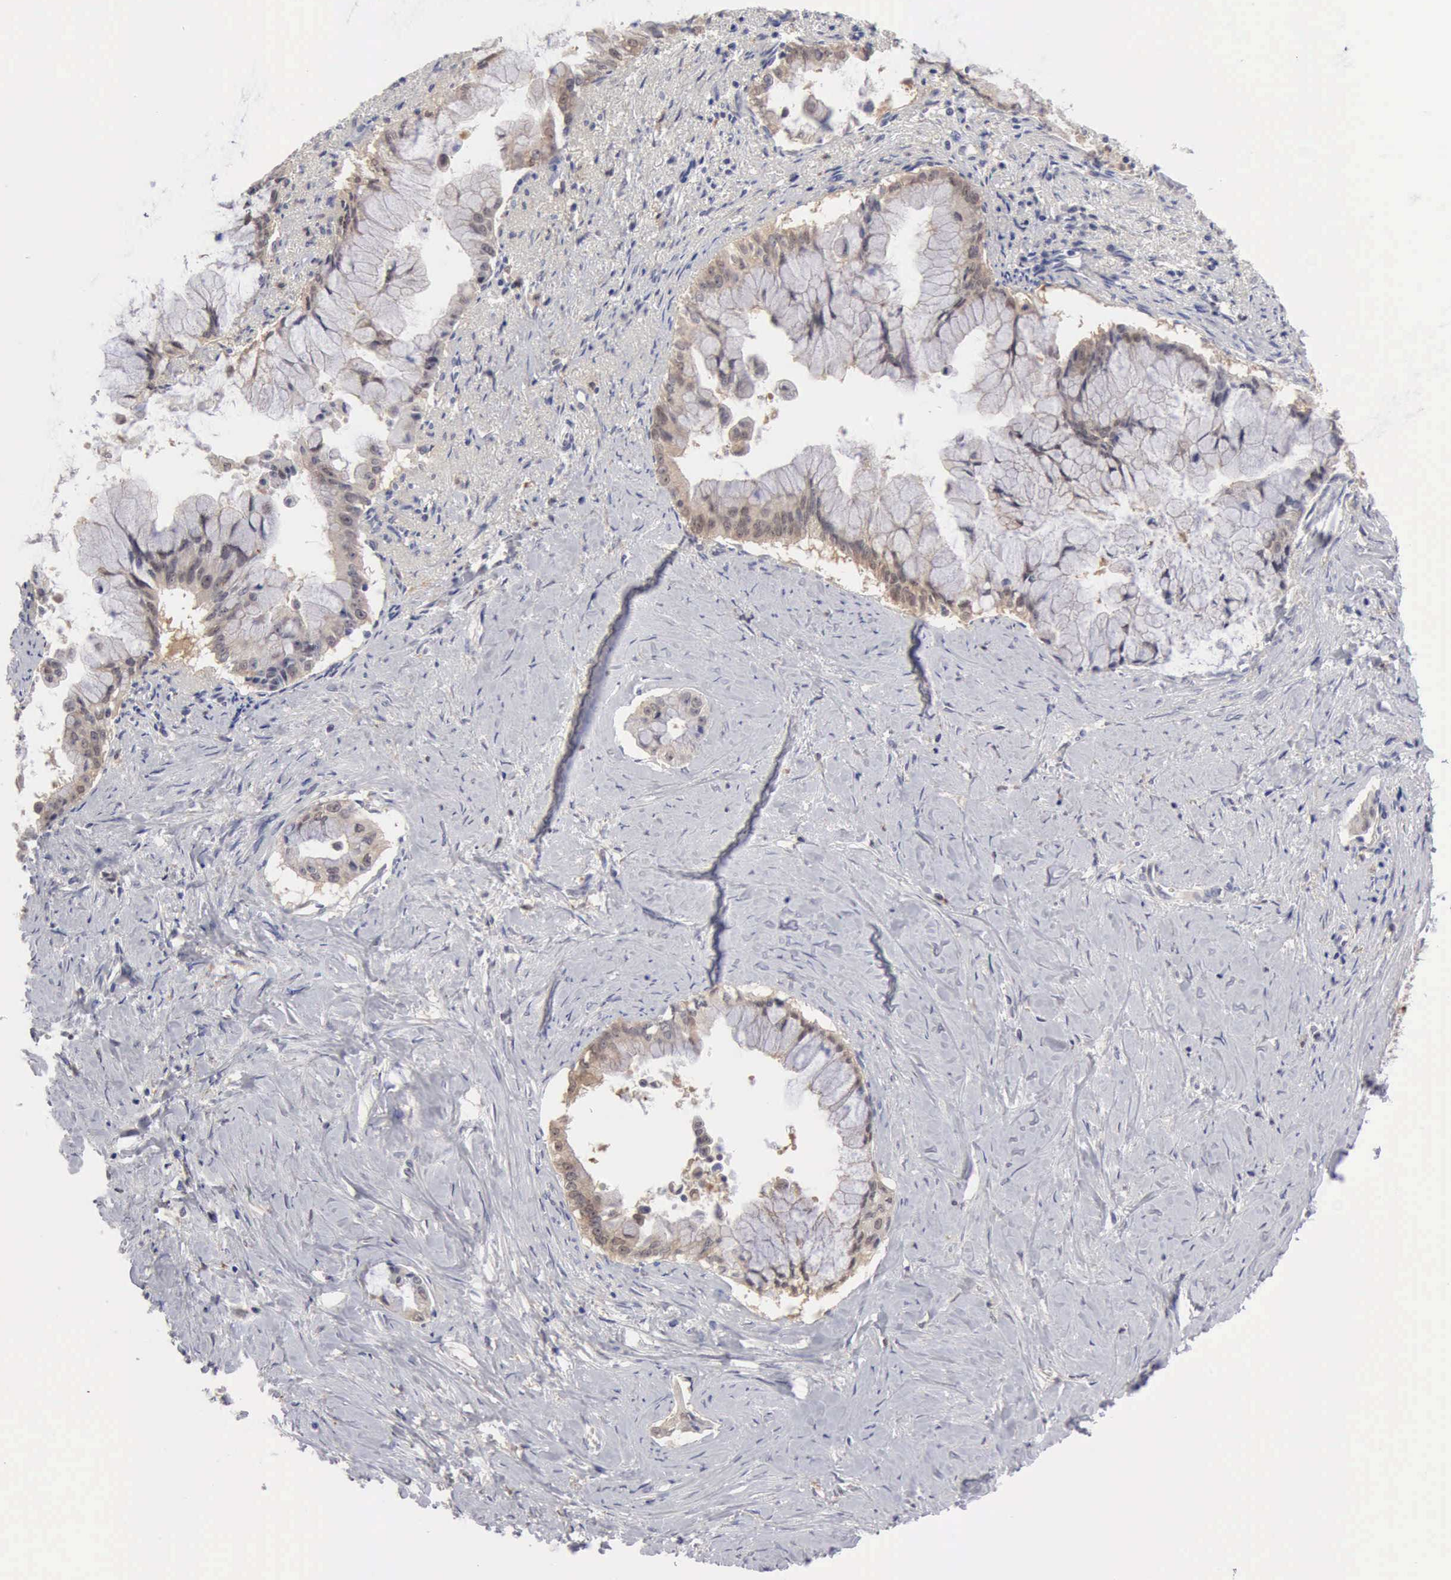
{"staining": {"intensity": "weak", "quantity": ">75%", "location": "cytoplasmic/membranous"}, "tissue": "pancreatic cancer", "cell_type": "Tumor cells", "image_type": "cancer", "snomed": [{"axis": "morphology", "description": "Adenocarcinoma, NOS"}, {"axis": "topography", "description": "Pancreas"}], "caption": "Adenocarcinoma (pancreatic) tissue exhibits weak cytoplasmic/membranous positivity in approximately >75% of tumor cells, visualized by immunohistochemistry. Using DAB (3,3'-diaminobenzidine) (brown) and hematoxylin (blue) stains, captured at high magnification using brightfield microscopy.", "gene": "PTGR2", "patient": {"sex": "male", "age": 59}}